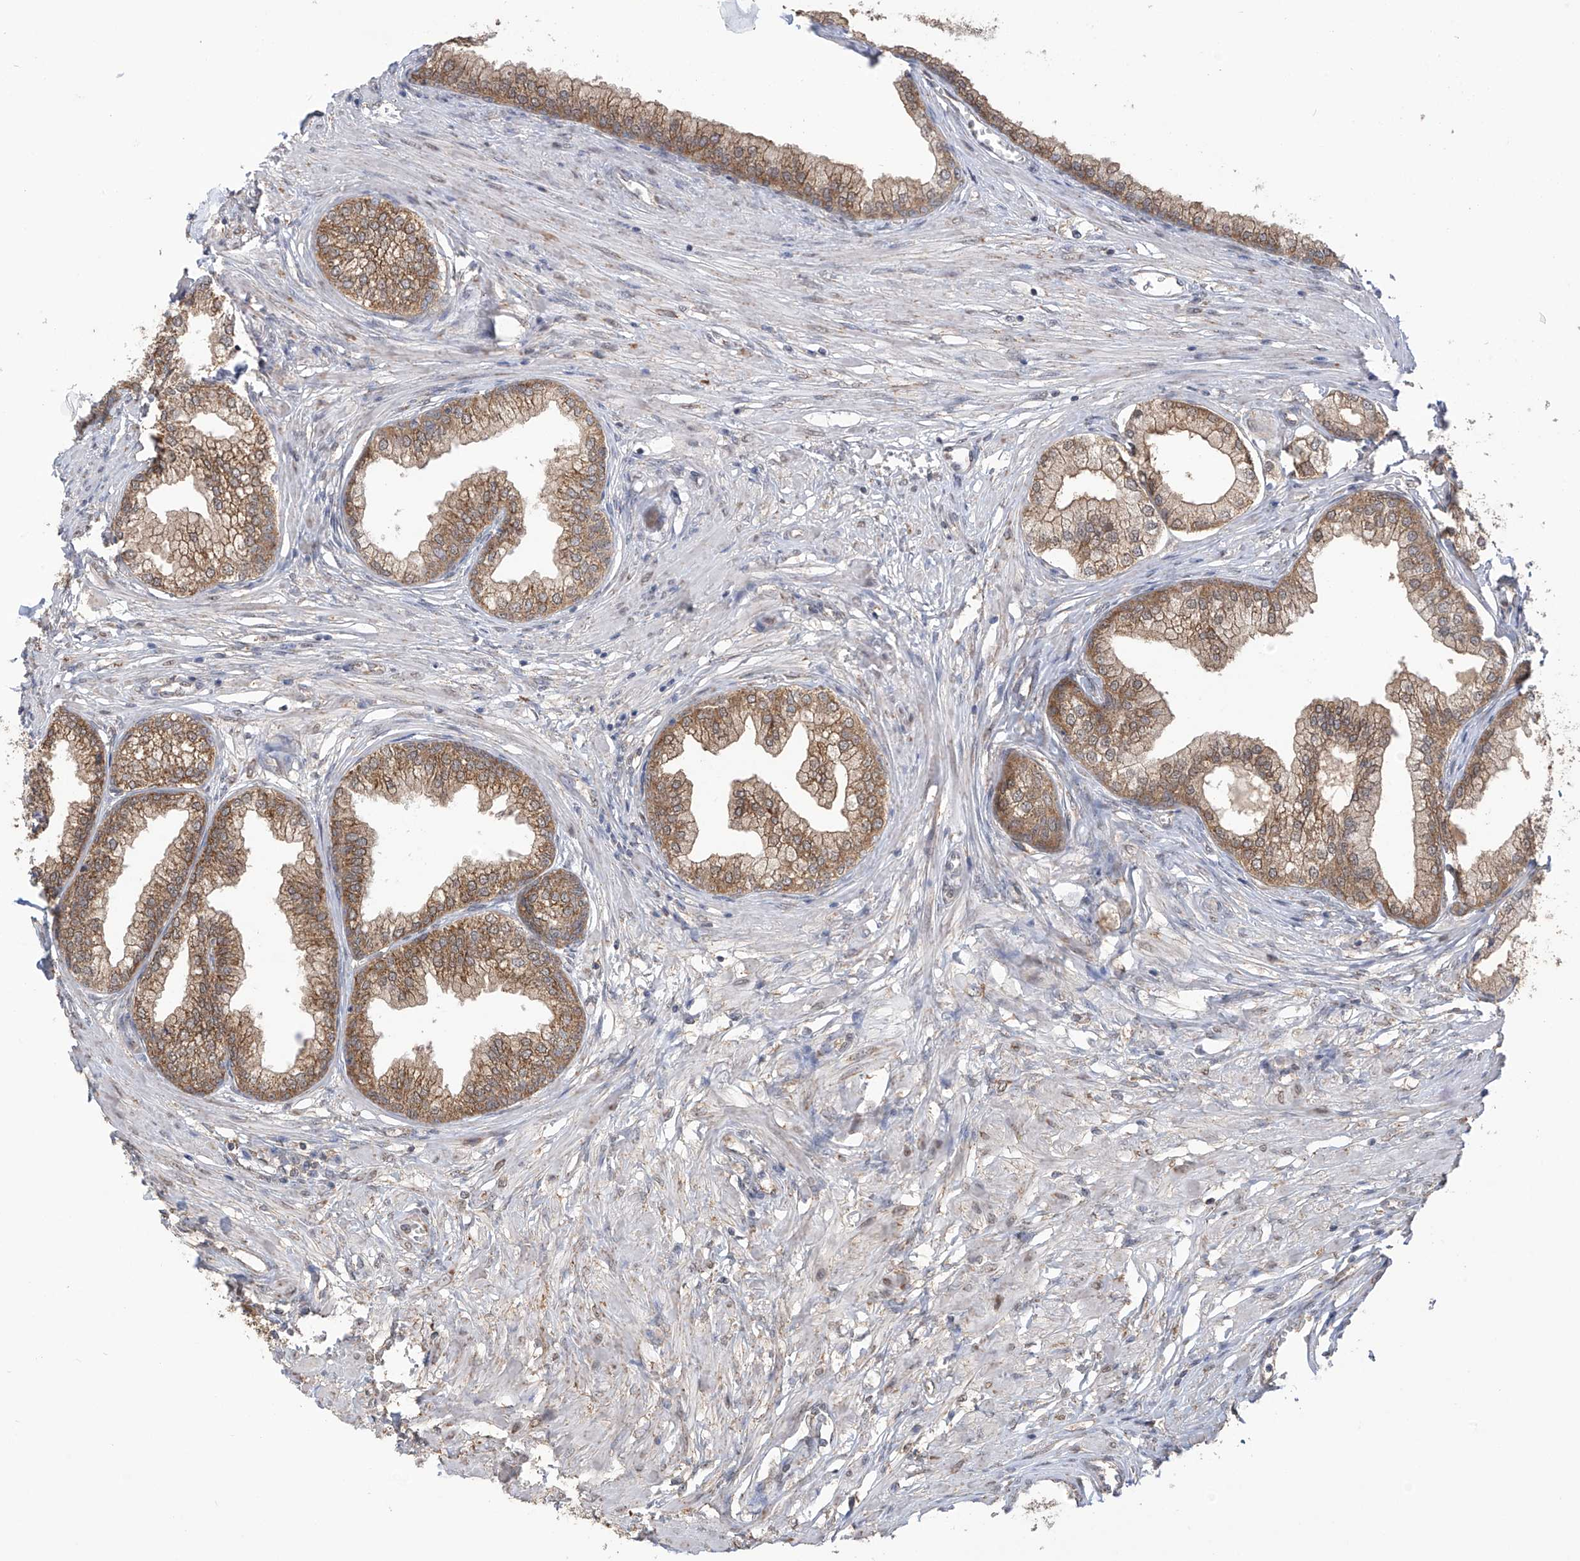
{"staining": {"intensity": "strong", "quantity": ">75%", "location": "cytoplasmic/membranous"}, "tissue": "prostate", "cell_type": "Glandular cells", "image_type": "normal", "snomed": [{"axis": "morphology", "description": "Normal tissue, NOS"}, {"axis": "morphology", "description": "Urothelial carcinoma, Low grade"}, {"axis": "topography", "description": "Urinary bladder"}, {"axis": "topography", "description": "Prostate"}], "caption": "A histopathology image of human prostate stained for a protein displays strong cytoplasmic/membranous brown staining in glandular cells.", "gene": "KIAA1522", "patient": {"sex": "male", "age": 60}}